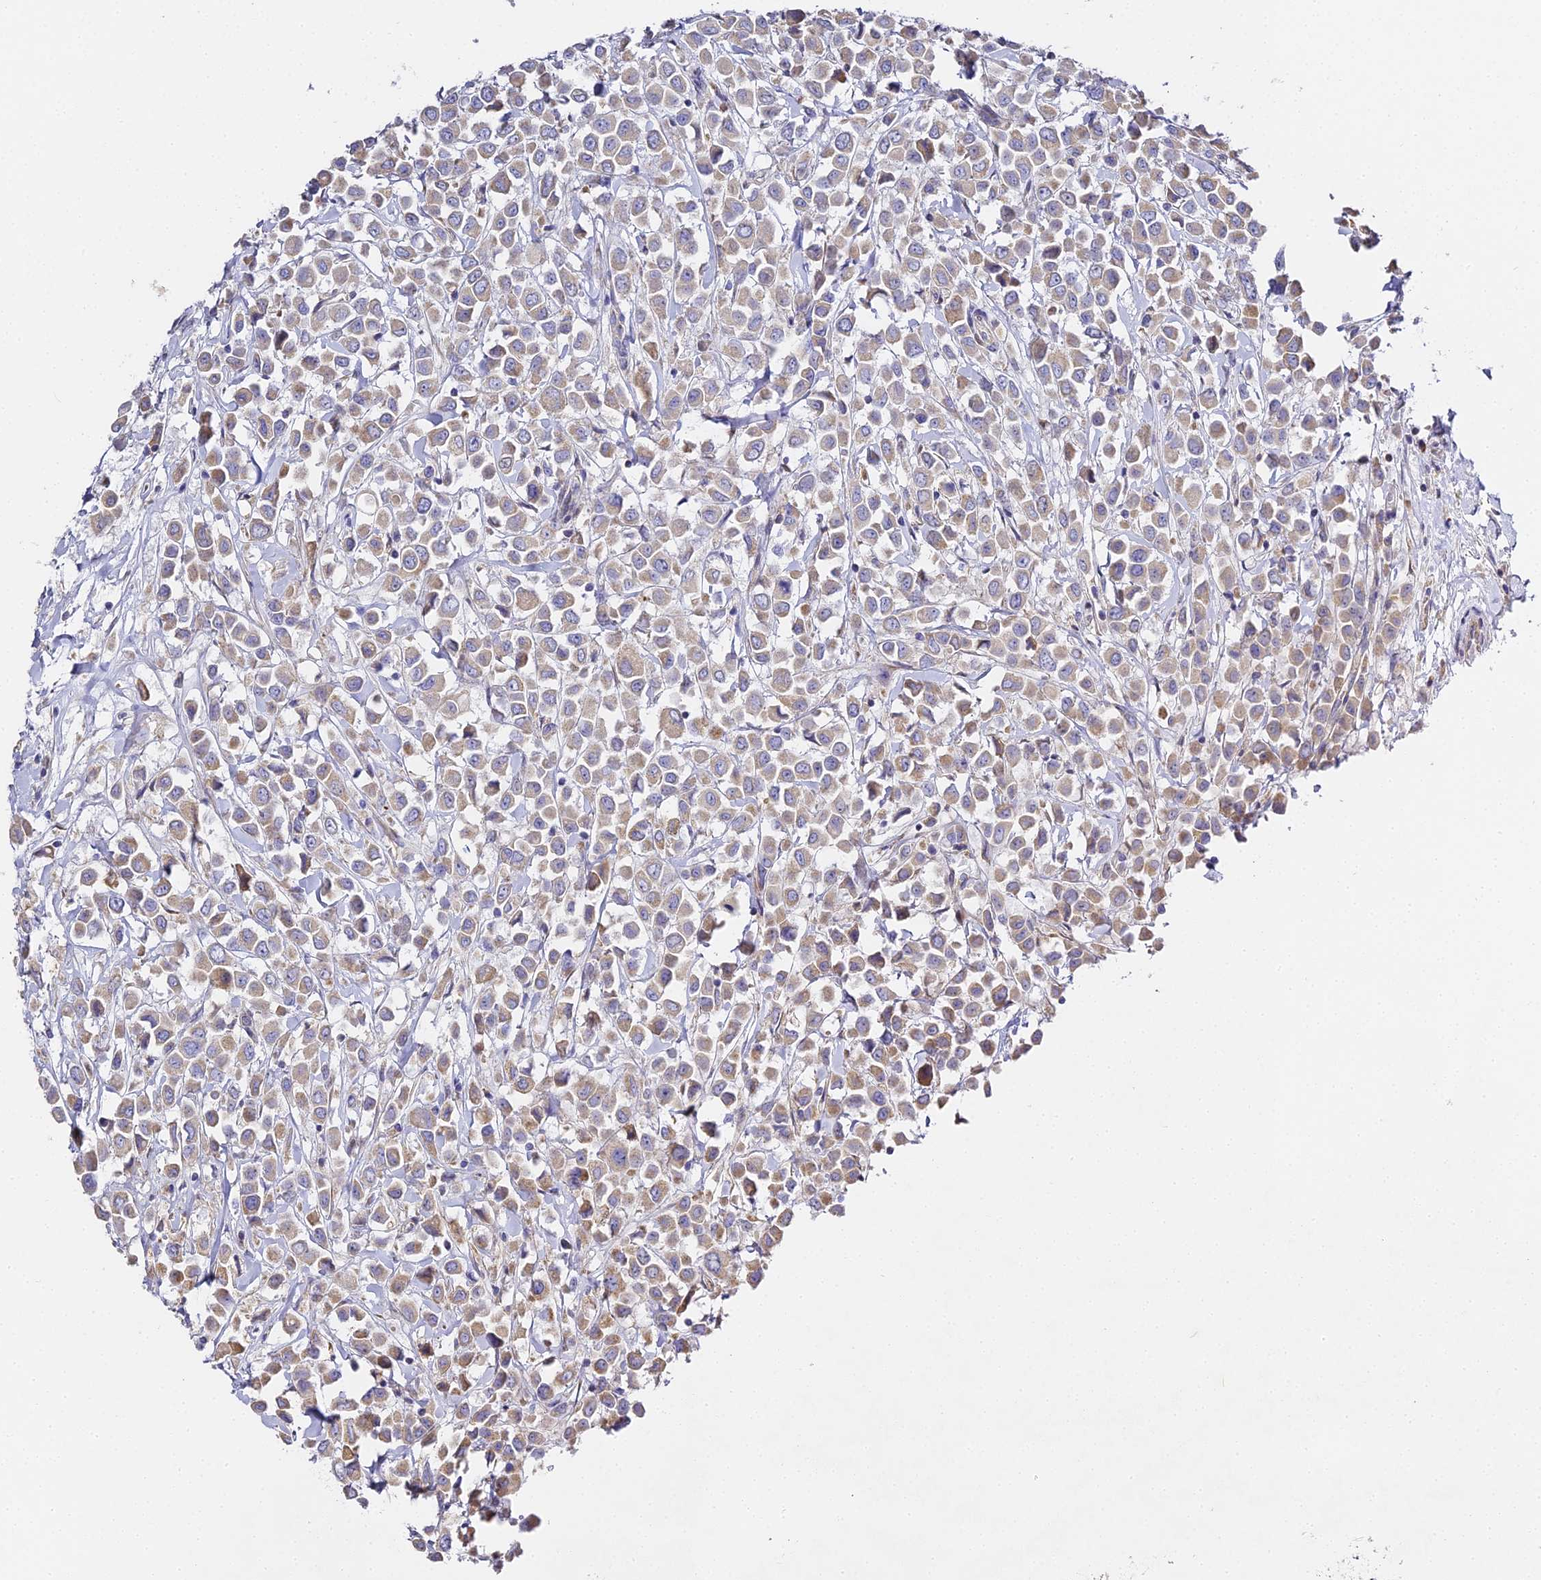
{"staining": {"intensity": "moderate", "quantity": ">75%", "location": "cytoplasmic/membranous"}, "tissue": "breast cancer", "cell_type": "Tumor cells", "image_type": "cancer", "snomed": [{"axis": "morphology", "description": "Duct carcinoma"}, {"axis": "topography", "description": "Breast"}], "caption": "A micrograph showing moderate cytoplasmic/membranous positivity in approximately >75% of tumor cells in breast cancer, as visualized by brown immunohistochemical staining.", "gene": "SERP1", "patient": {"sex": "female", "age": 61}}